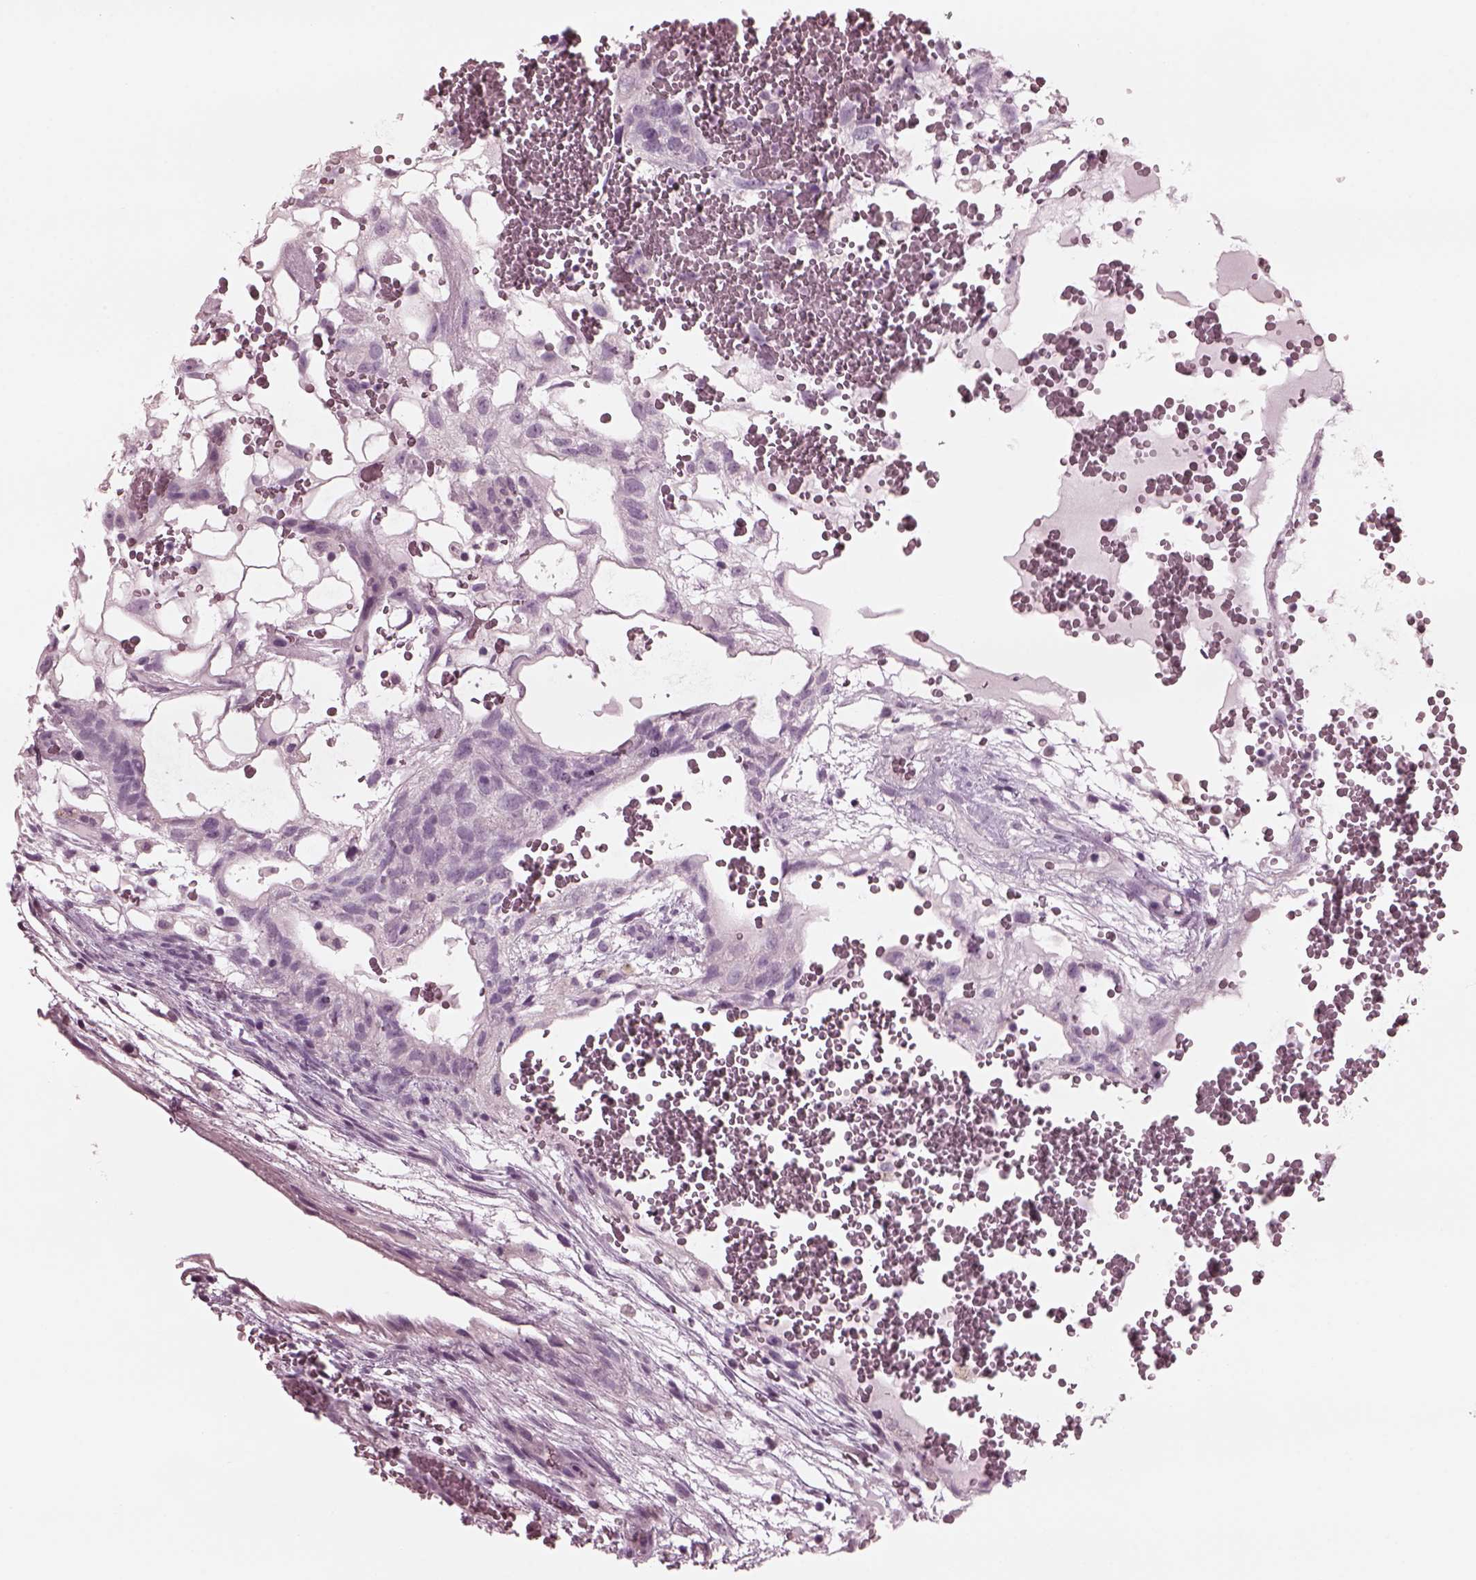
{"staining": {"intensity": "negative", "quantity": "none", "location": "none"}, "tissue": "testis cancer", "cell_type": "Tumor cells", "image_type": "cancer", "snomed": [{"axis": "morphology", "description": "Normal tissue, NOS"}, {"axis": "morphology", "description": "Carcinoma, Embryonal, NOS"}, {"axis": "topography", "description": "Testis"}], "caption": "High power microscopy photomicrograph of an IHC micrograph of testis cancer (embryonal carcinoma), revealing no significant expression in tumor cells.", "gene": "YY2", "patient": {"sex": "male", "age": 32}}